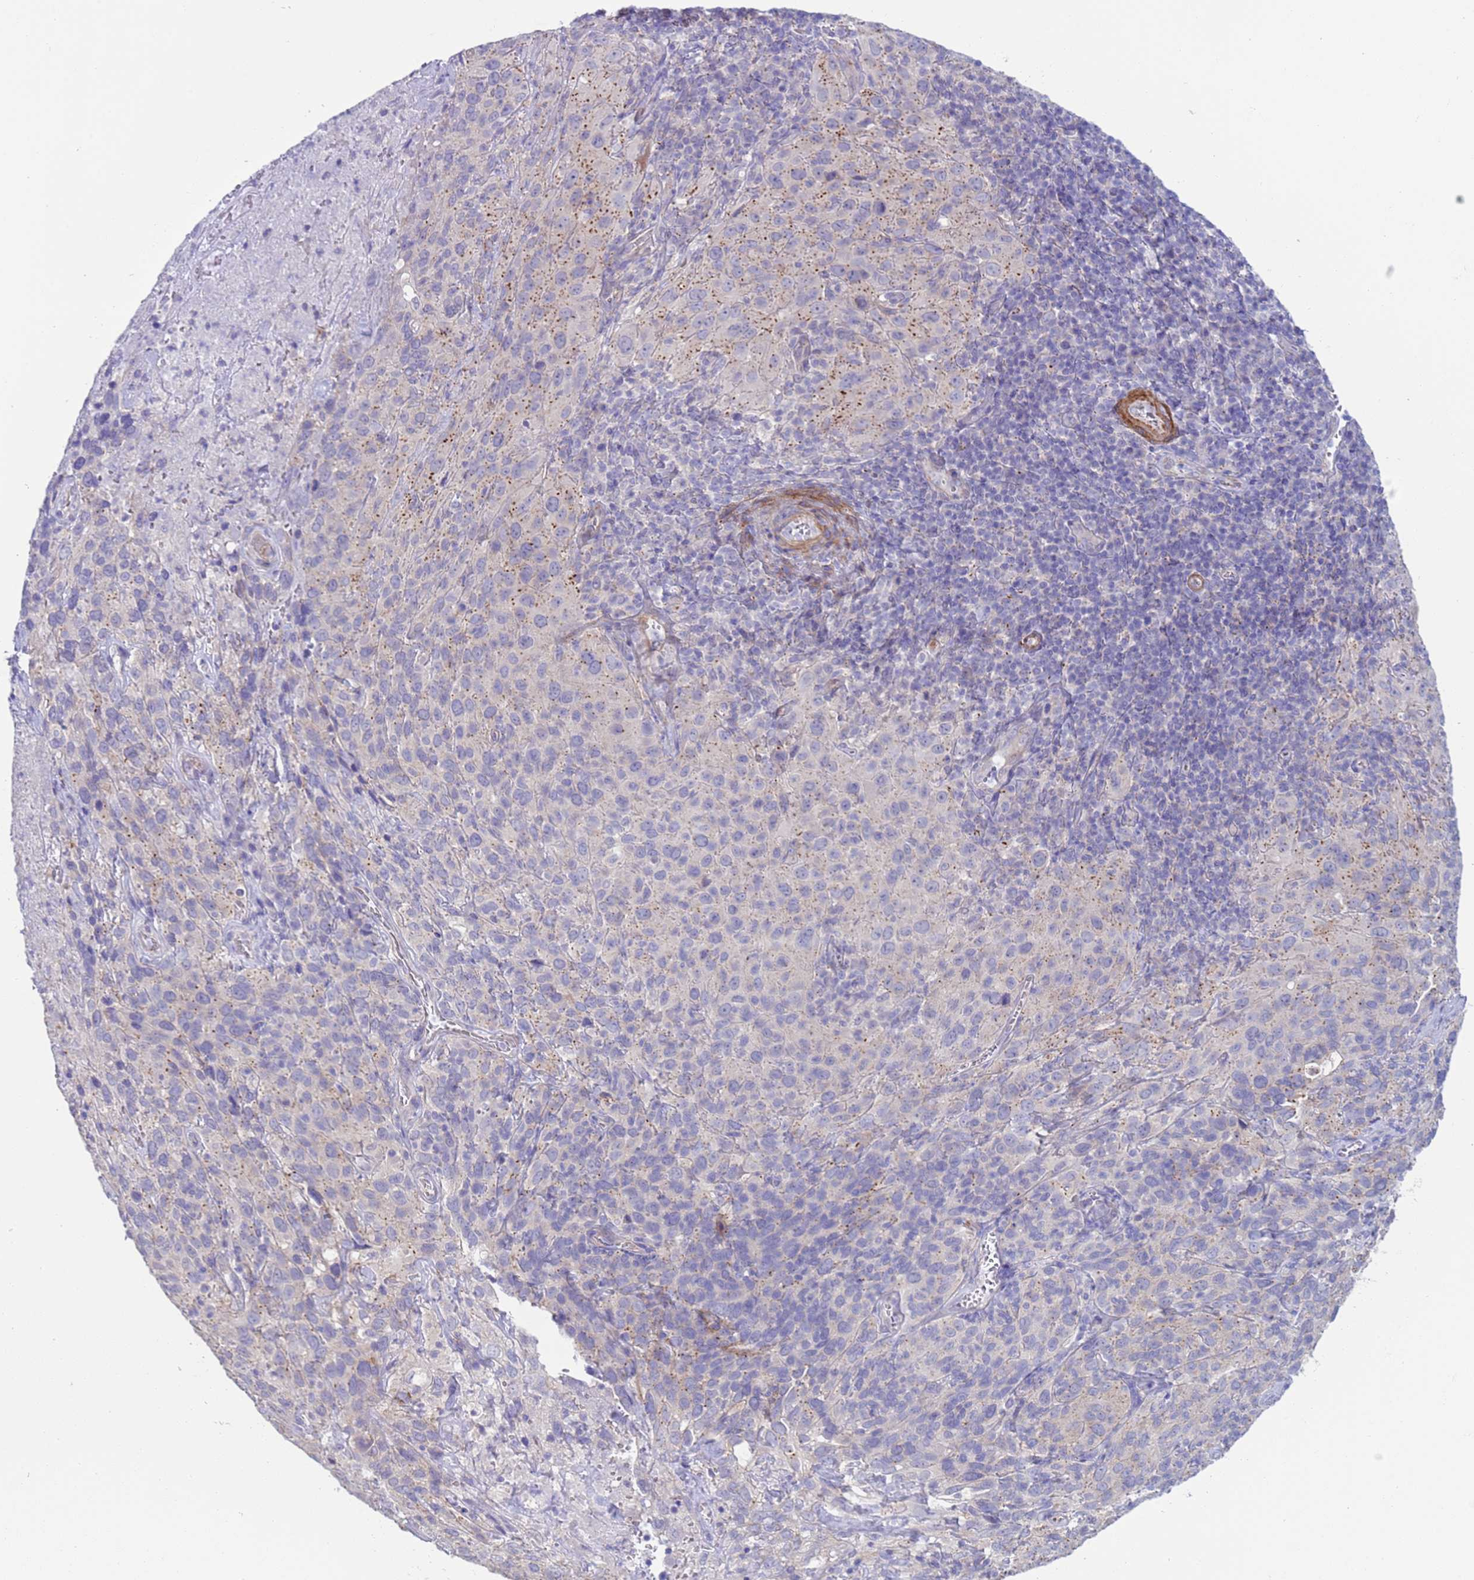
{"staining": {"intensity": "weak", "quantity": "<25%", "location": "cytoplasmic/membranous"}, "tissue": "cervical cancer", "cell_type": "Tumor cells", "image_type": "cancer", "snomed": [{"axis": "morphology", "description": "Squamous cell carcinoma, NOS"}, {"axis": "topography", "description": "Cervix"}], "caption": "High magnification brightfield microscopy of squamous cell carcinoma (cervical) stained with DAB (brown) and counterstained with hematoxylin (blue): tumor cells show no significant positivity.", "gene": "KBTBD3", "patient": {"sex": "female", "age": 51}}